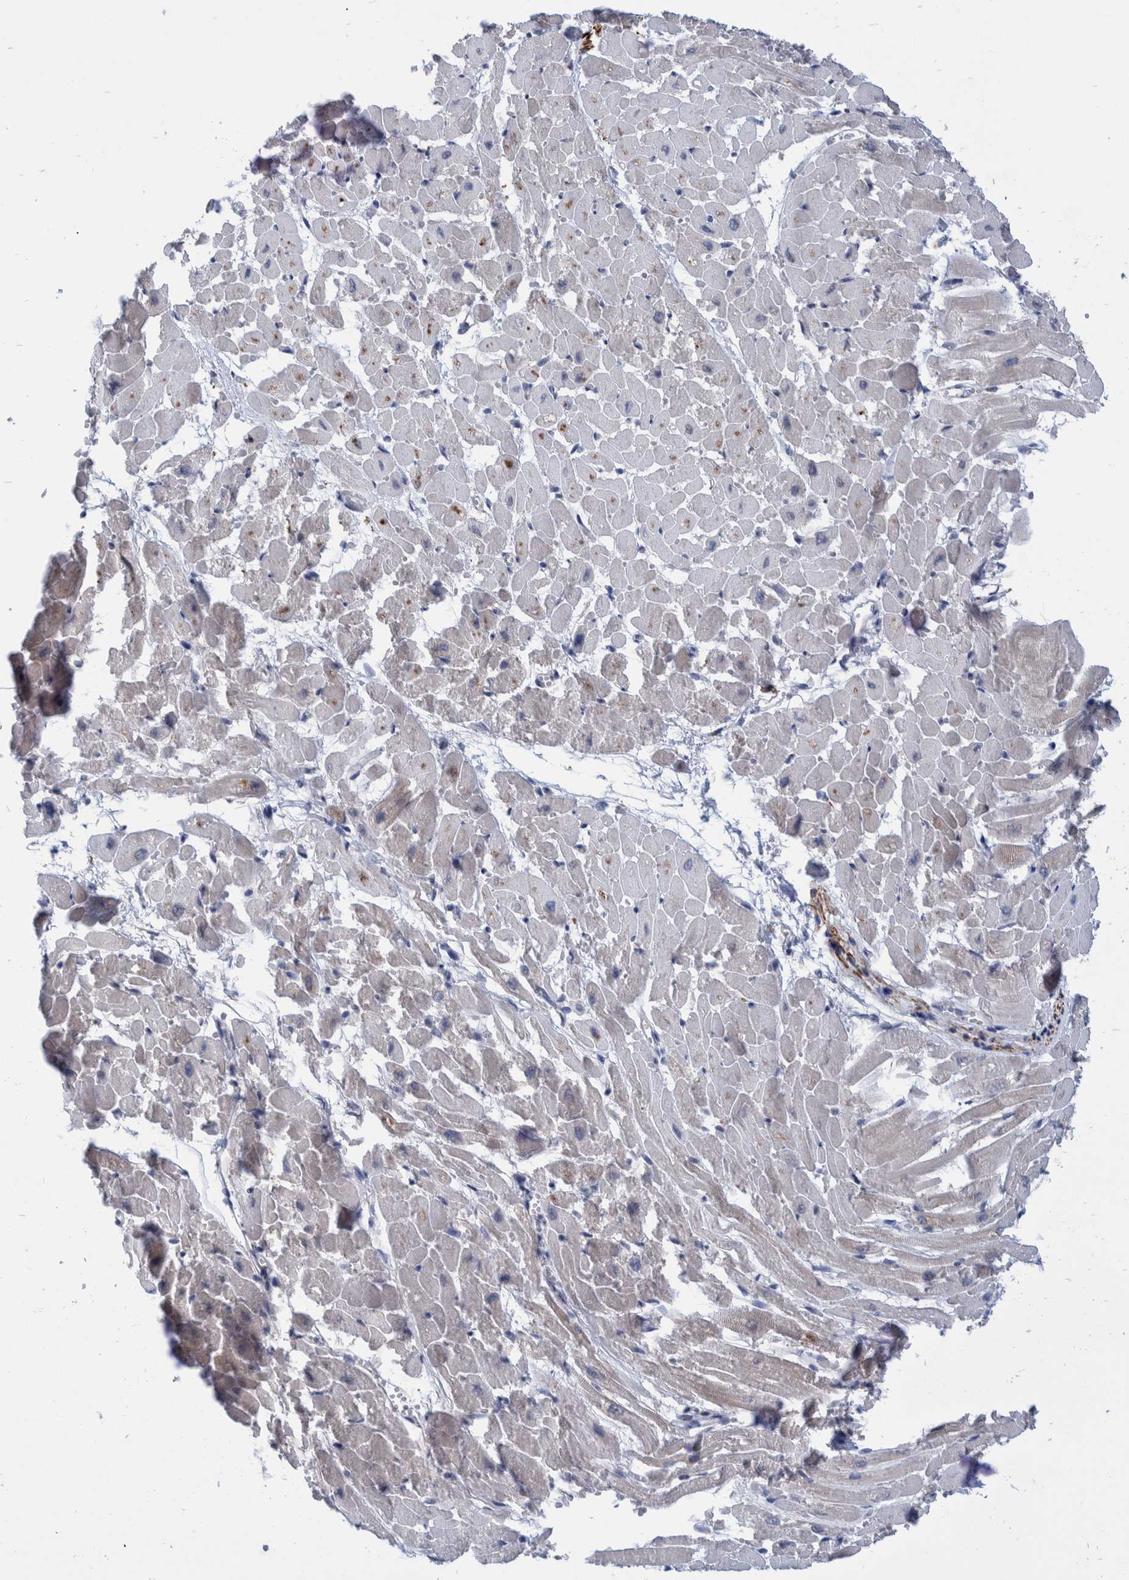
{"staining": {"intensity": "moderate", "quantity": "25%-75%", "location": "cytoplasmic/membranous"}, "tissue": "heart muscle", "cell_type": "Cardiomyocytes", "image_type": "normal", "snomed": [{"axis": "morphology", "description": "Normal tissue, NOS"}, {"axis": "topography", "description": "Heart"}], "caption": "The image displays staining of normal heart muscle, revealing moderate cytoplasmic/membranous protein expression (brown color) within cardiomyocytes.", "gene": "PLPBP", "patient": {"sex": "male", "age": 45}}